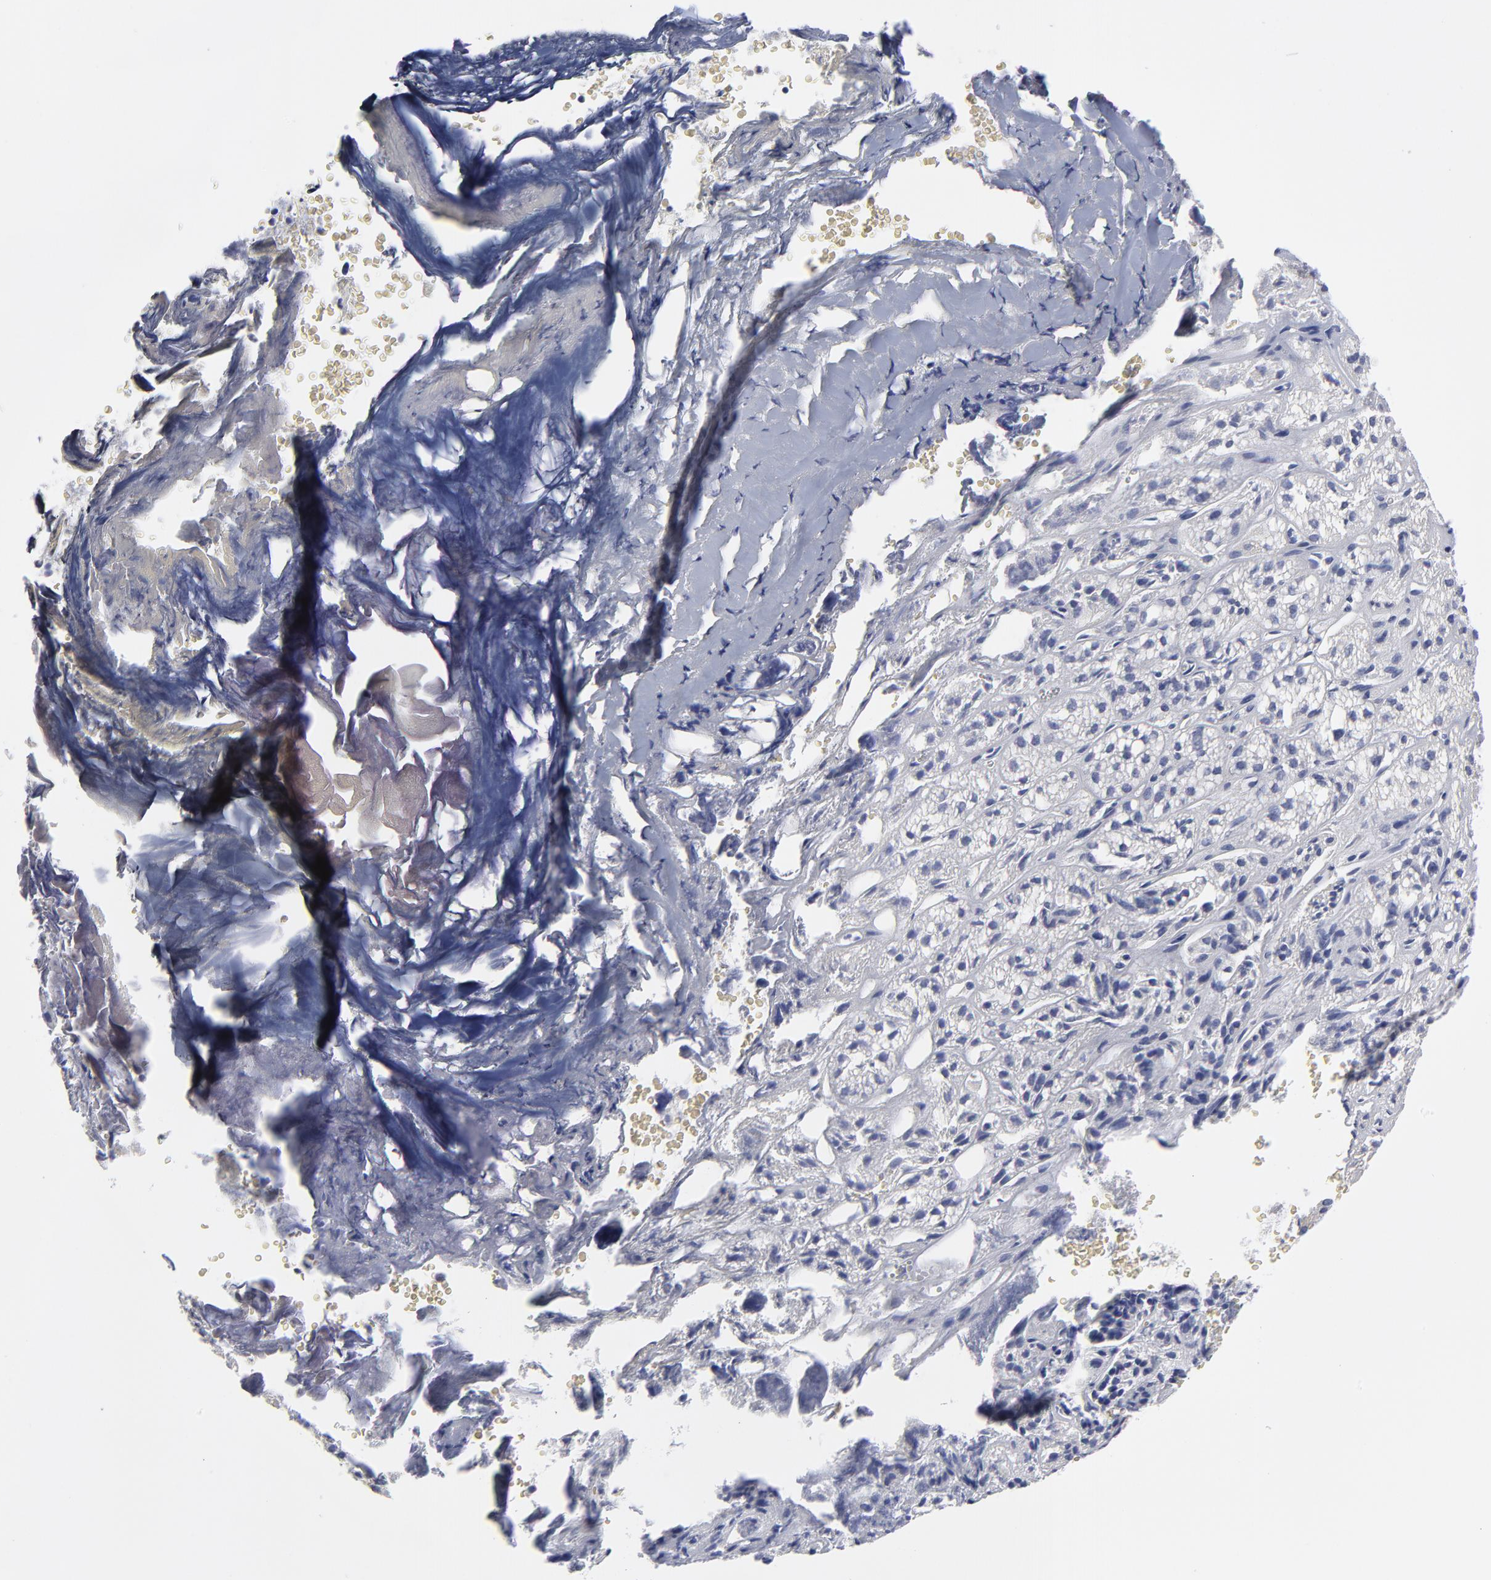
{"staining": {"intensity": "moderate", "quantity": "<25%", "location": "cytoplasmic/membranous"}, "tissue": "adrenal gland", "cell_type": "Glandular cells", "image_type": "normal", "snomed": [{"axis": "morphology", "description": "Normal tissue, NOS"}, {"axis": "topography", "description": "Adrenal gland"}], "caption": "Brown immunohistochemical staining in unremarkable human adrenal gland demonstrates moderate cytoplasmic/membranous positivity in about <25% of glandular cells.", "gene": "DUSP9", "patient": {"sex": "female", "age": 71}}